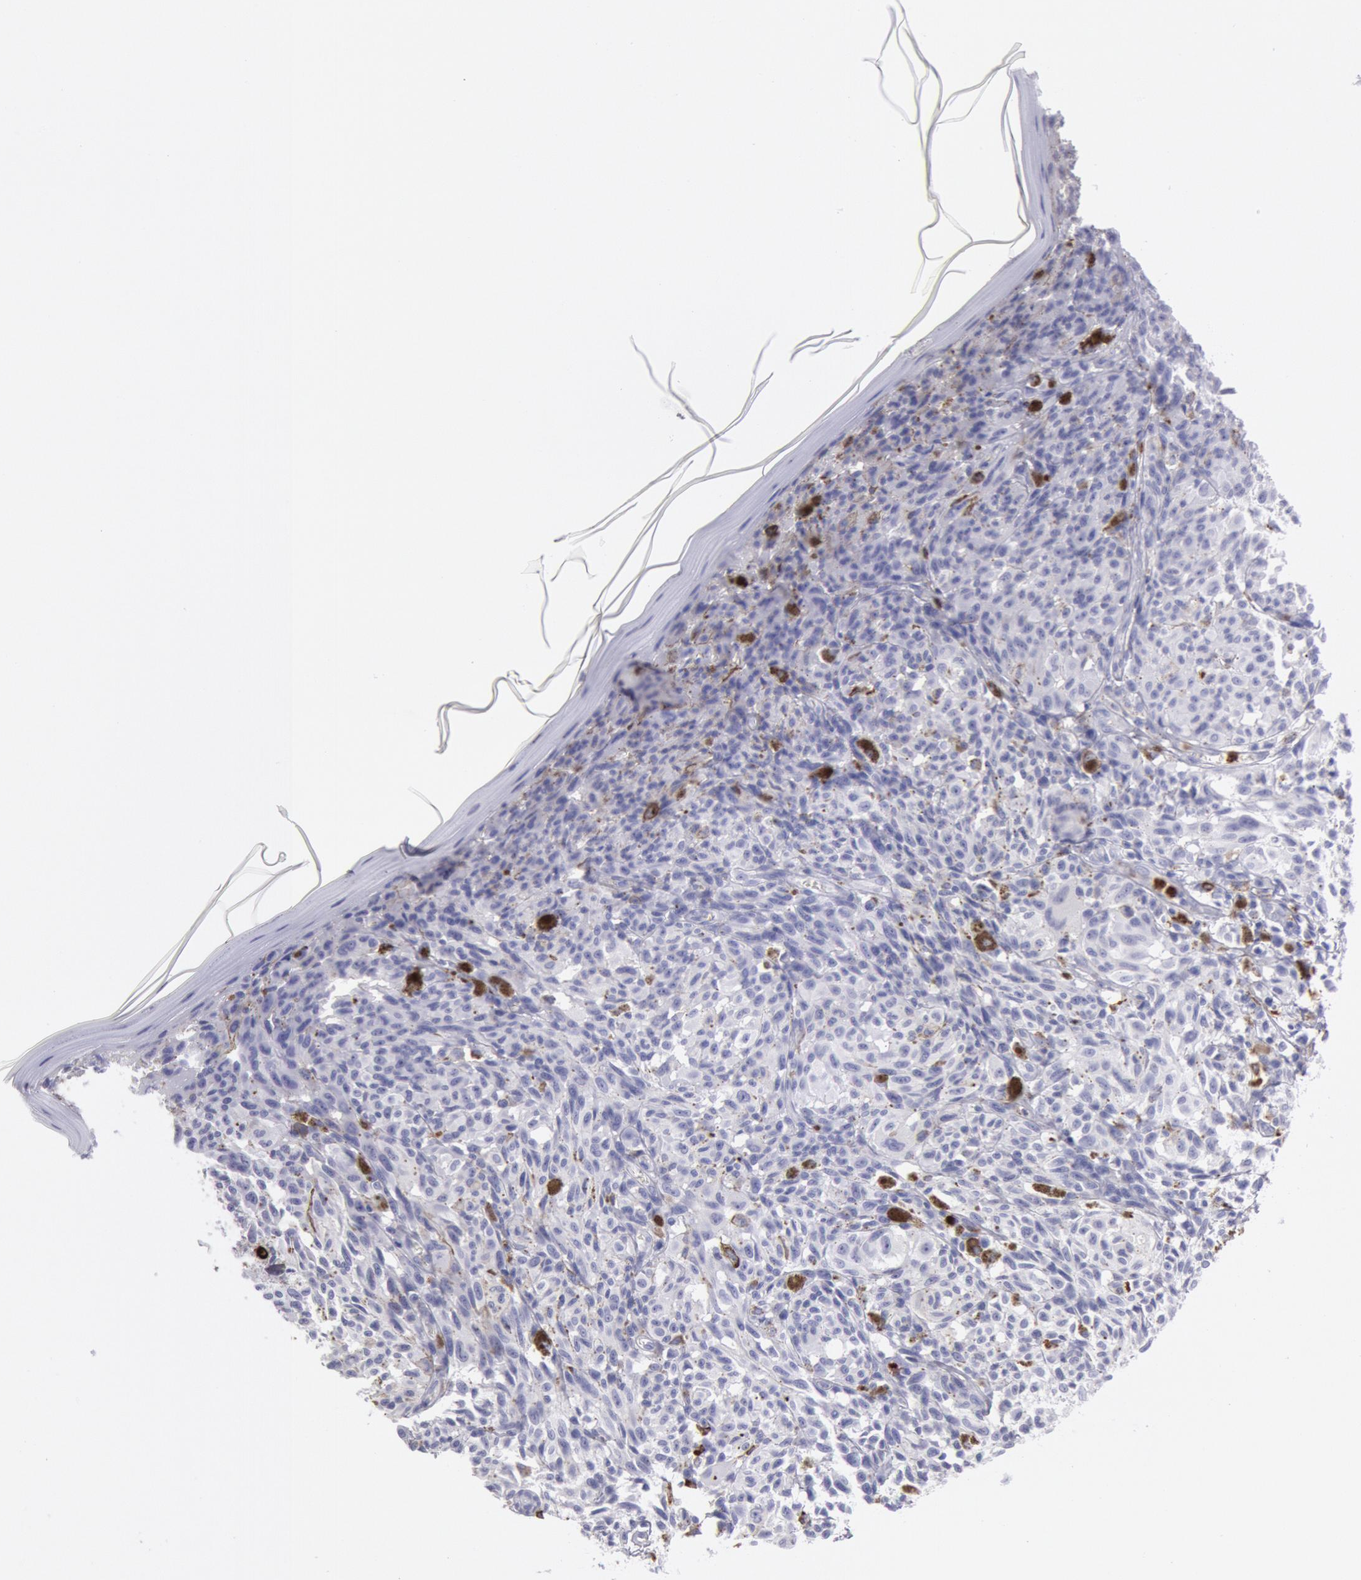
{"staining": {"intensity": "negative", "quantity": "none", "location": "none"}, "tissue": "melanoma", "cell_type": "Tumor cells", "image_type": "cancer", "snomed": [{"axis": "morphology", "description": "Malignant melanoma, NOS"}, {"axis": "topography", "description": "Skin"}], "caption": "IHC histopathology image of human melanoma stained for a protein (brown), which reveals no positivity in tumor cells. Brightfield microscopy of immunohistochemistry (IHC) stained with DAB (3,3'-diaminobenzidine) (brown) and hematoxylin (blue), captured at high magnification.", "gene": "FCN1", "patient": {"sex": "female", "age": 72}}